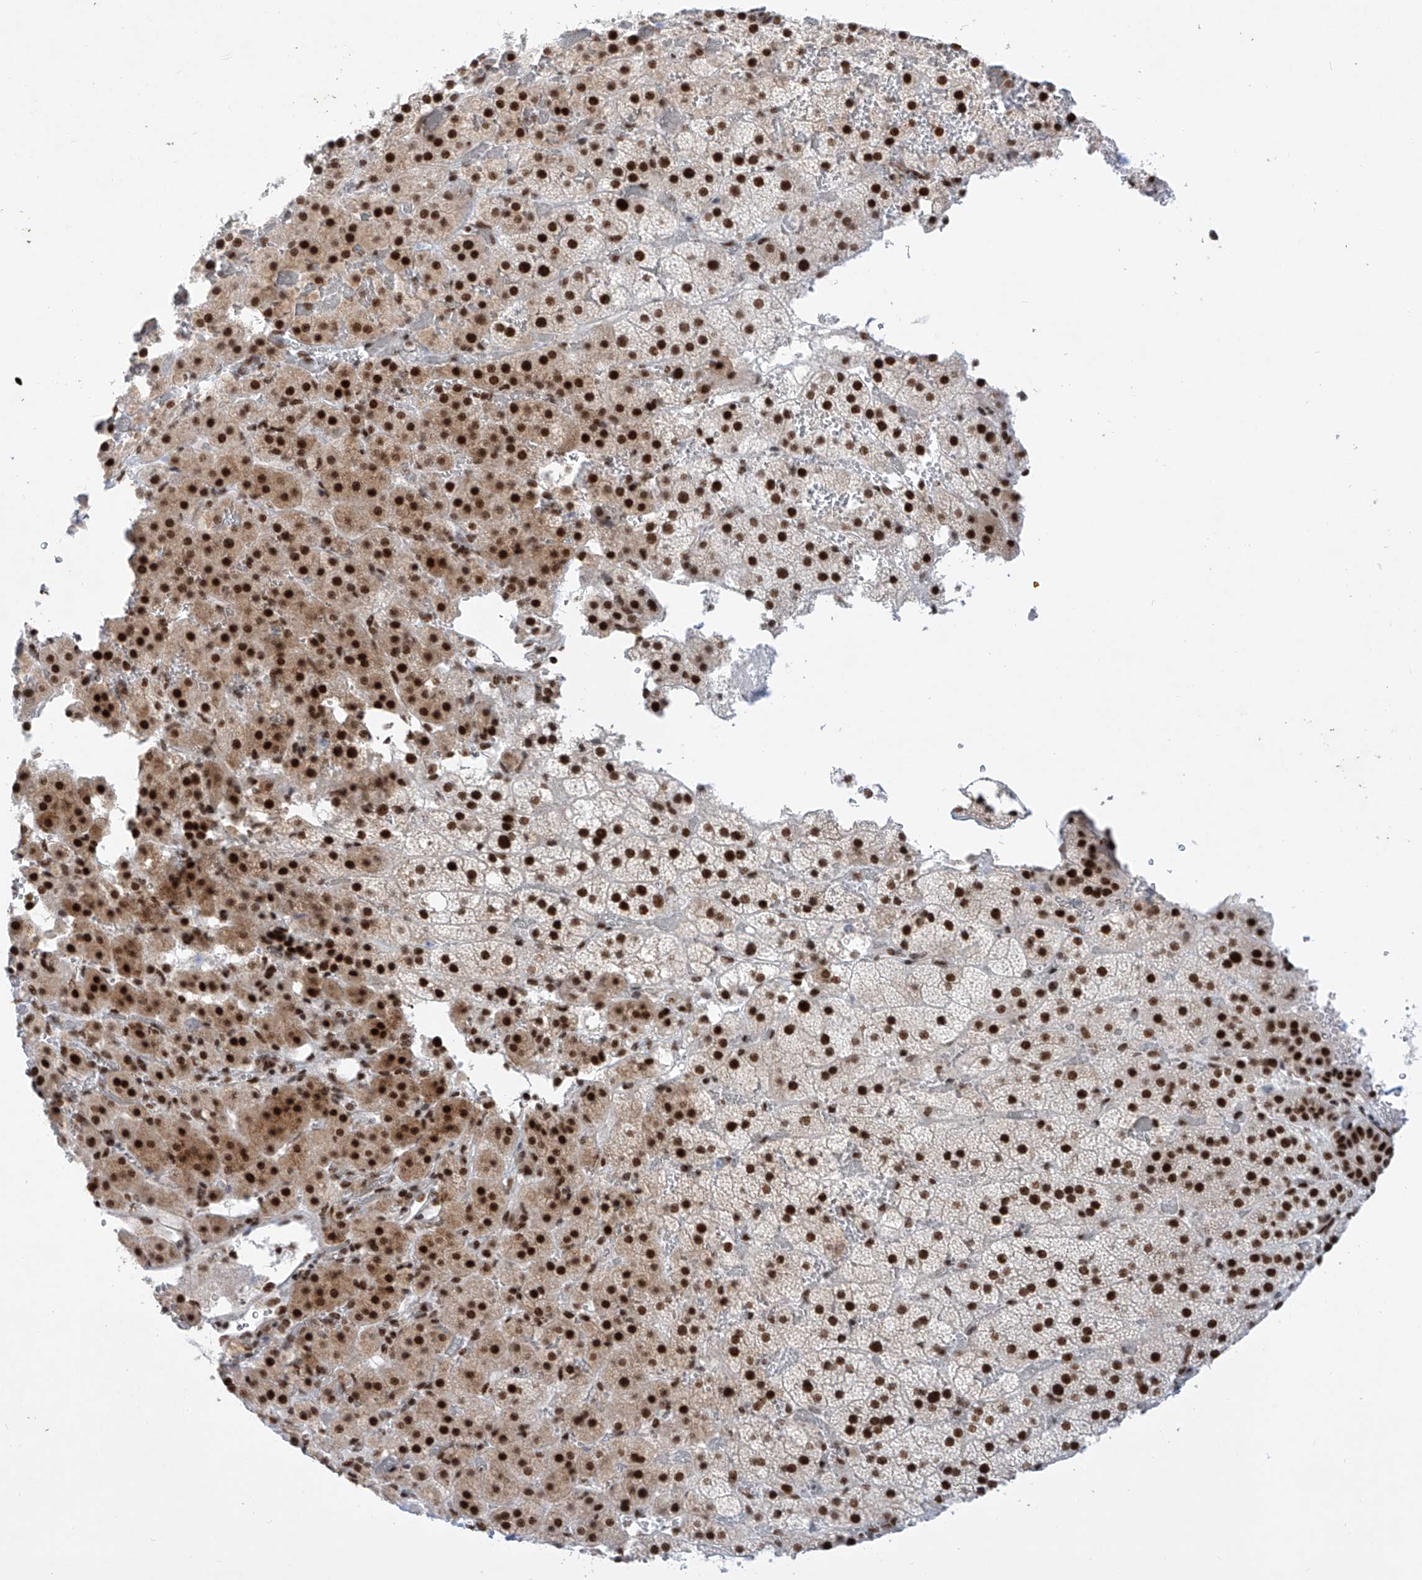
{"staining": {"intensity": "strong", "quantity": ">75%", "location": "nuclear"}, "tissue": "adrenal gland", "cell_type": "Glandular cells", "image_type": "normal", "snomed": [{"axis": "morphology", "description": "Normal tissue, NOS"}, {"axis": "topography", "description": "Adrenal gland"}], "caption": "Glandular cells exhibit strong nuclear positivity in approximately >75% of cells in benign adrenal gland. The staining is performed using DAB (3,3'-diaminobenzidine) brown chromogen to label protein expression. The nuclei are counter-stained blue using hematoxylin.", "gene": "TAF4", "patient": {"sex": "female", "age": 59}}